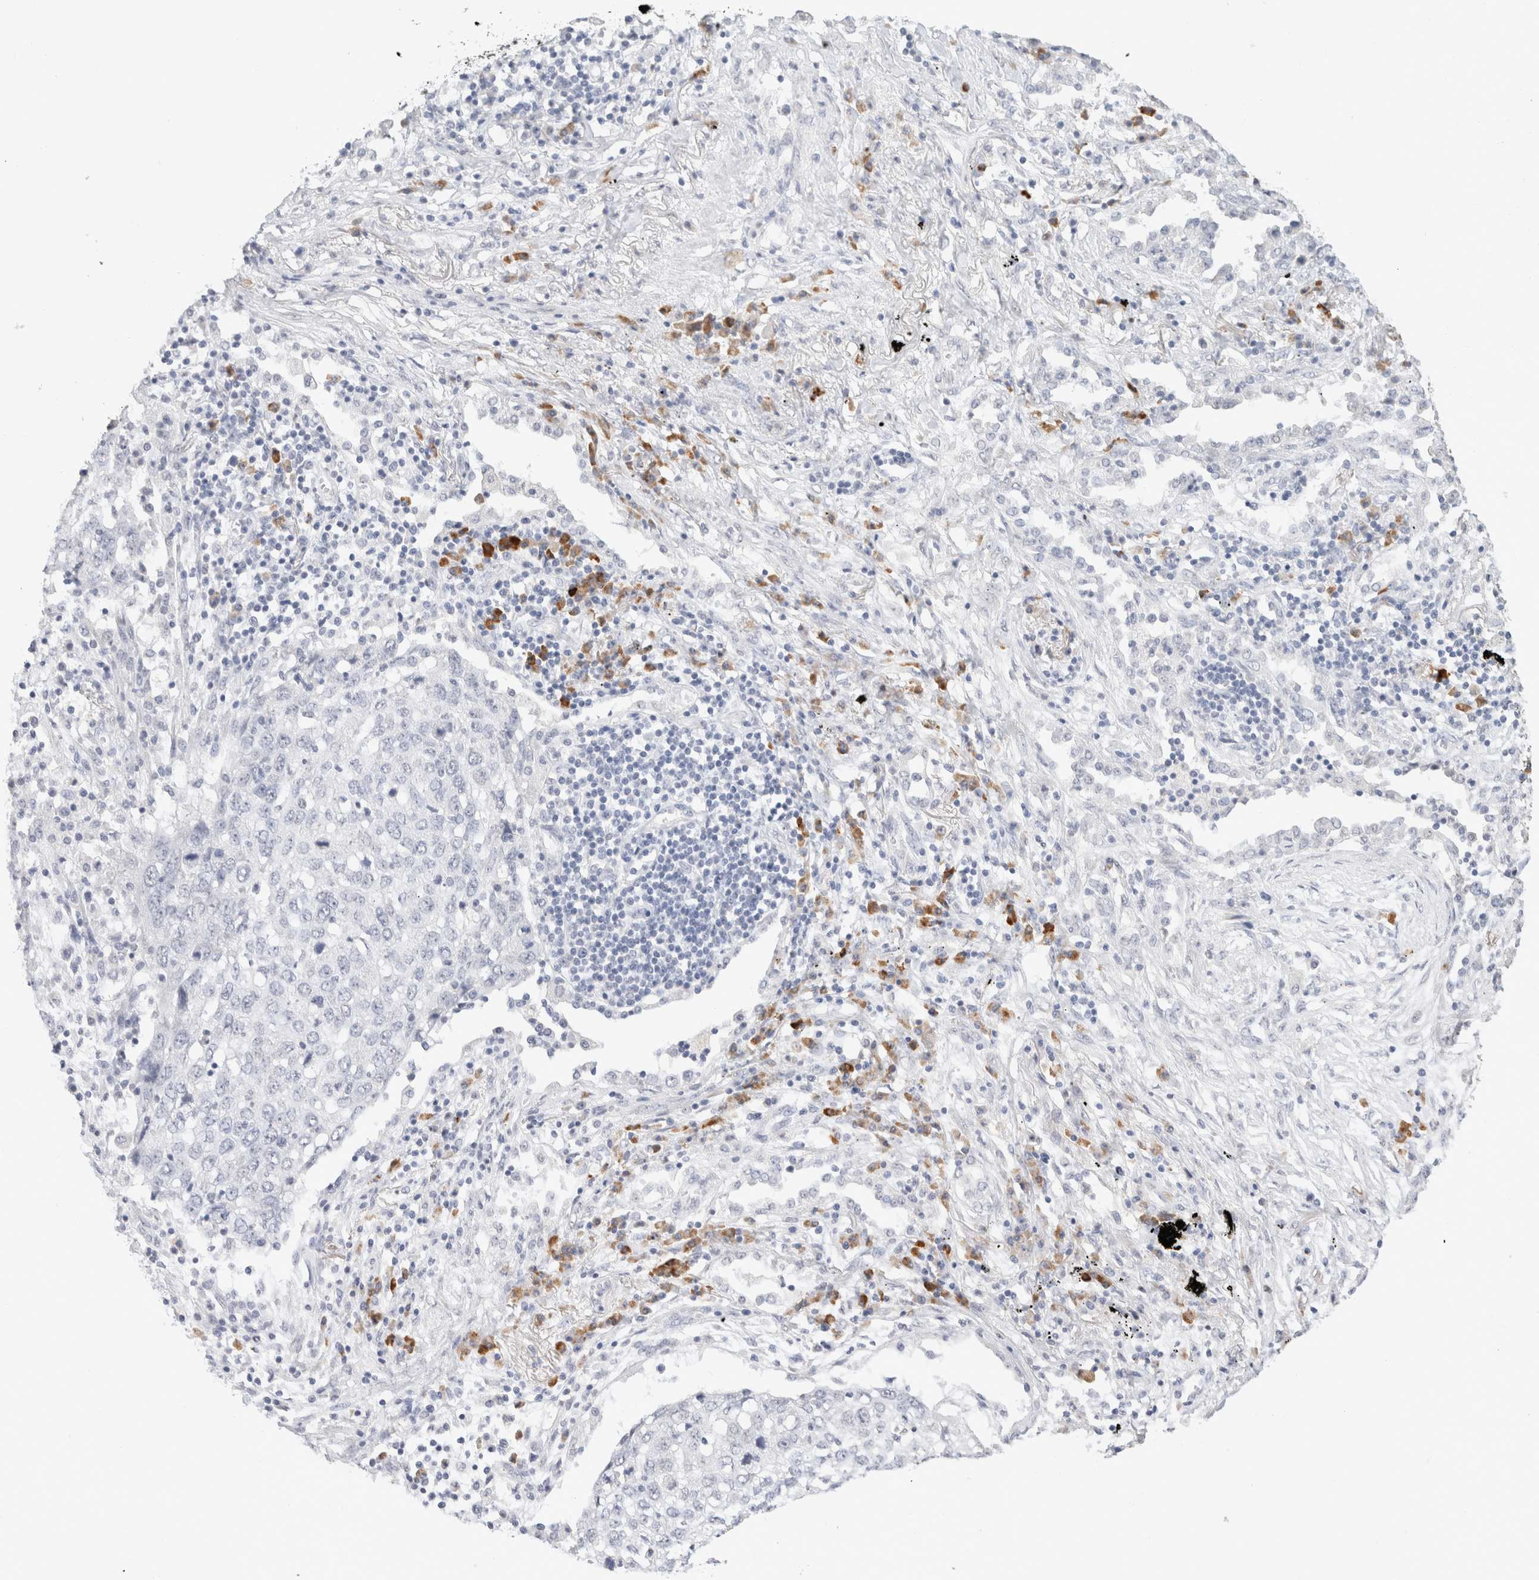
{"staining": {"intensity": "negative", "quantity": "none", "location": "none"}, "tissue": "lung cancer", "cell_type": "Tumor cells", "image_type": "cancer", "snomed": [{"axis": "morphology", "description": "Squamous cell carcinoma, NOS"}, {"axis": "topography", "description": "Lung"}], "caption": "Protein analysis of lung cancer (squamous cell carcinoma) shows no significant staining in tumor cells. The staining was performed using DAB to visualize the protein expression in brown, while the nuclei were stained in blue with hematoxylin (Magnification: 20x).", "gene": "CD80", "patient": {"sex": "female", "age": 63}}